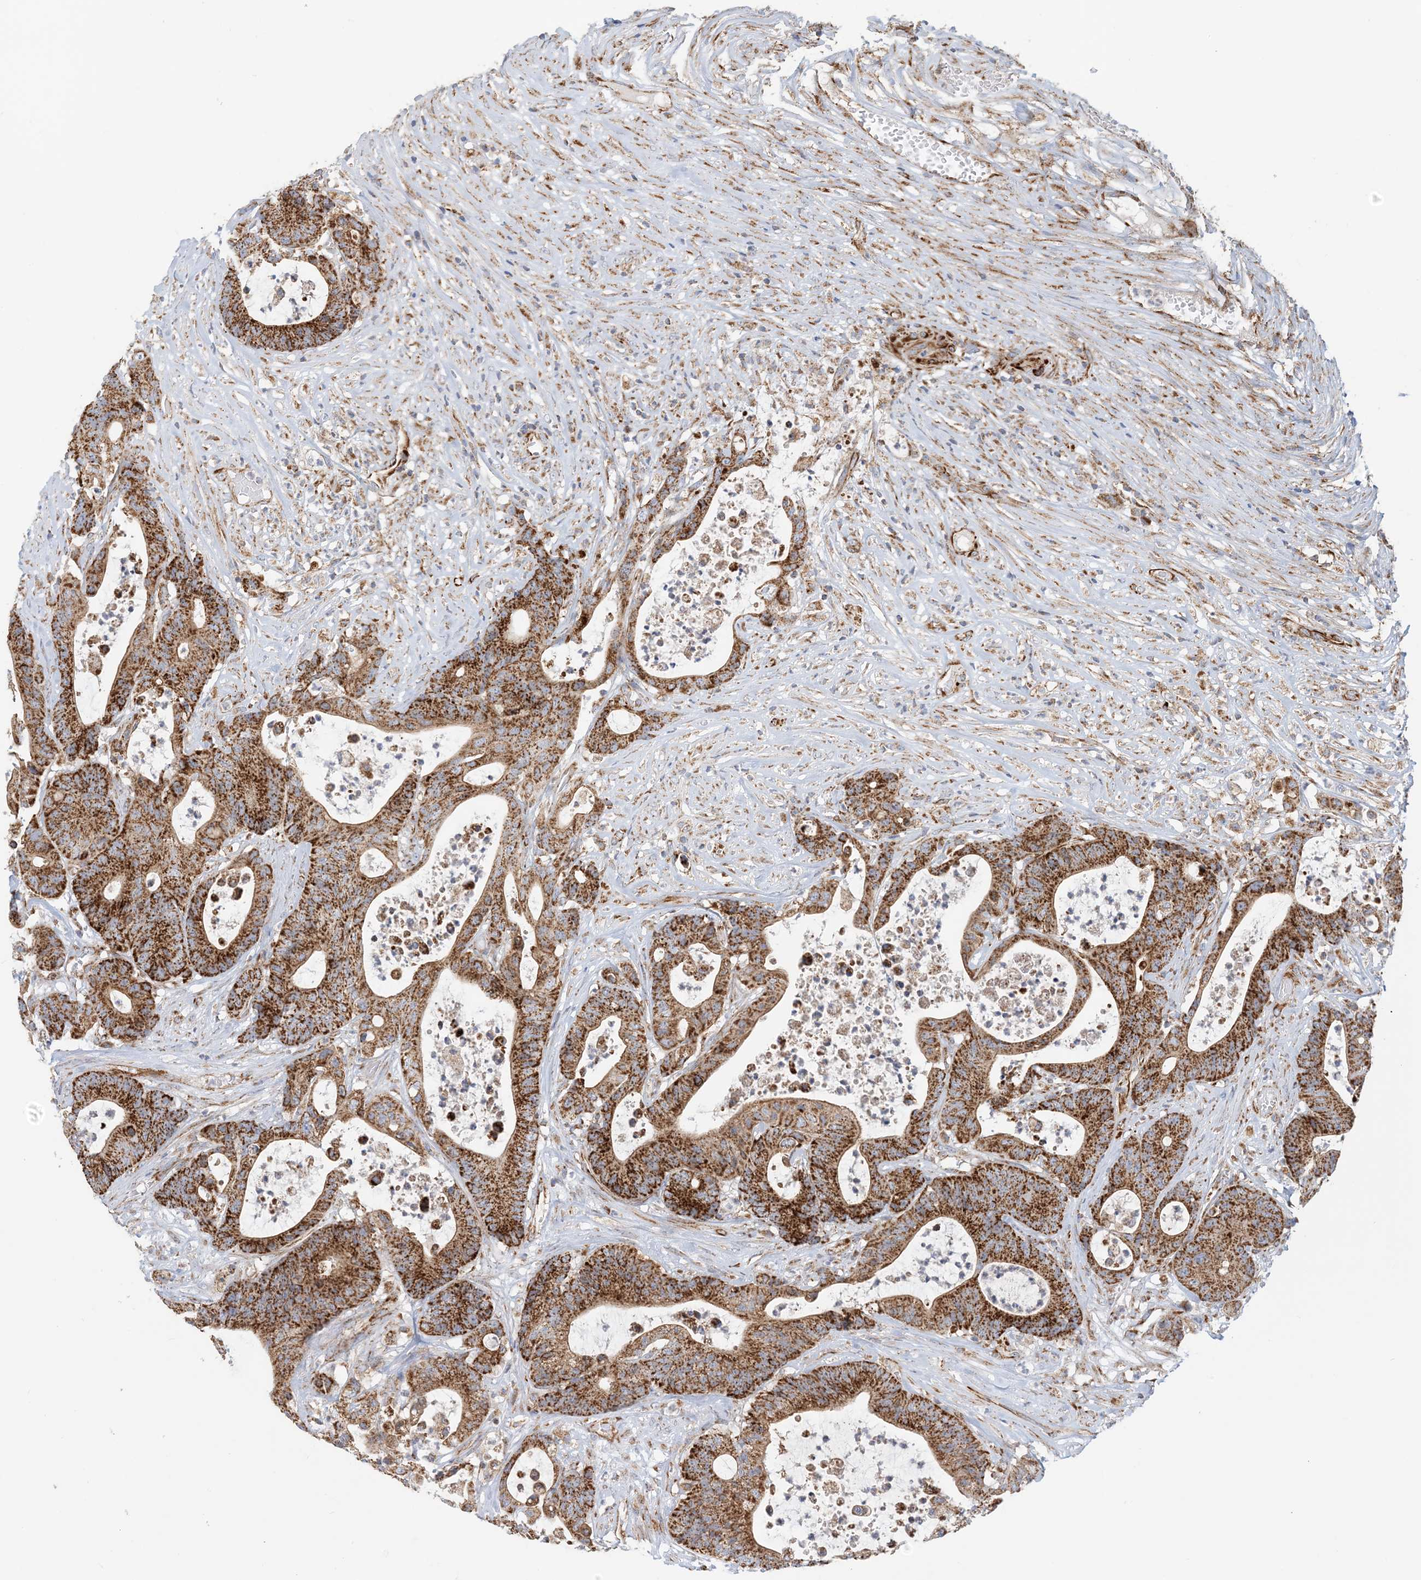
{"staining": {"intensity": "strong", "quantity": ">75%", "location": "cytoplasmic/membranous"}, "tissue": "colorectal cancer", "cell_type": "Tumor cells", "image_type": "cancer", "snomed": [{"axis": "morphology", "description": "Adenocarcinoma, NOS"}, {"axis": "topography", "description": "Colon"}], "caption": "A micrograph of human colorectal cancer stained for a protein reveals strong cytoplasmic/membranous brown staining in tumor cells.", "gene": "COA3", "patient": {"sex": "female", "age": 84}}